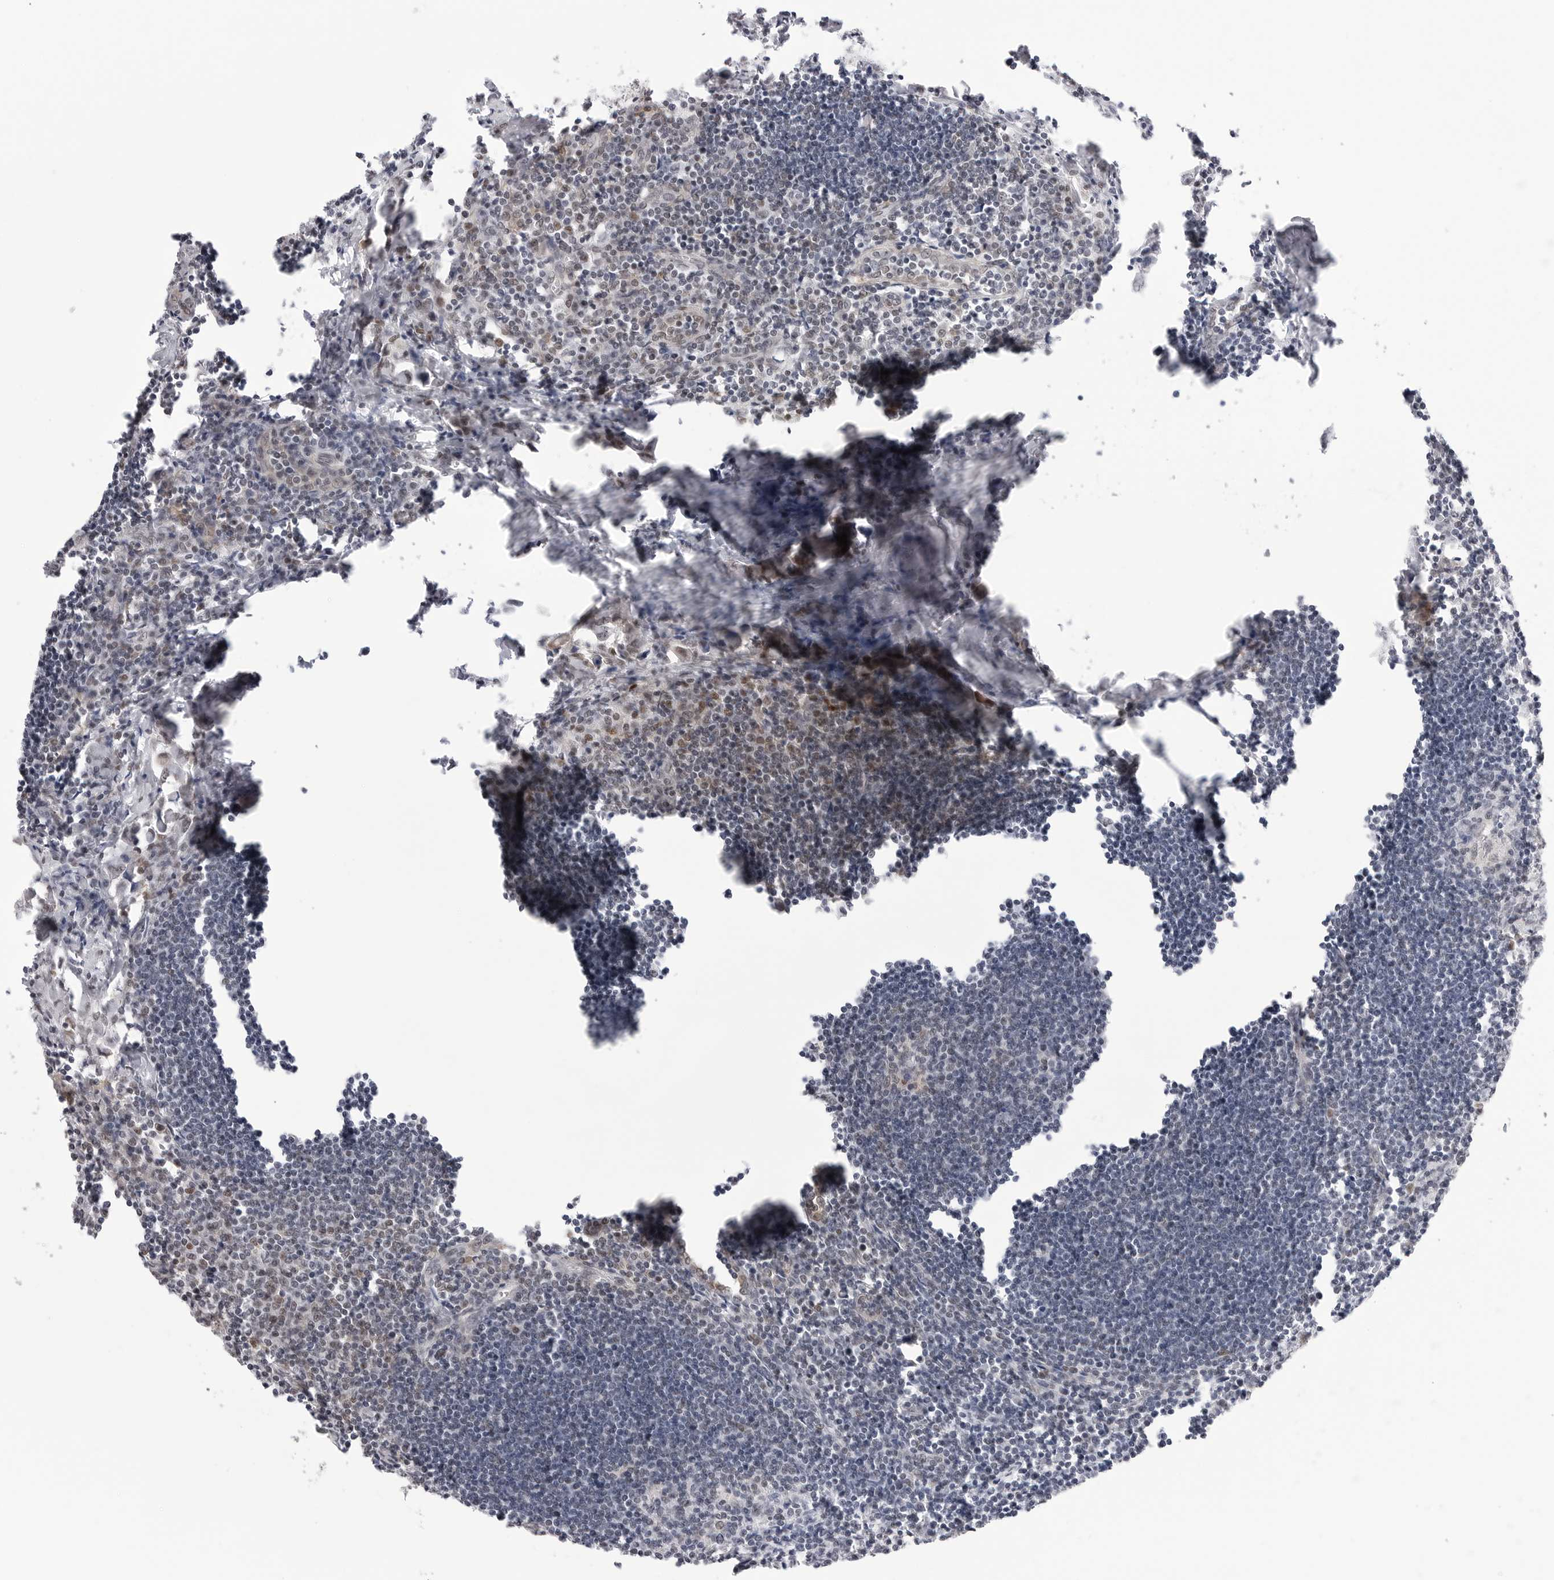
{"staining": {"intensity": "moderate", "quantity": "<25%", "location": "nuclear"}, "tissue": "lymph node", "cell_type": "Germinal center cells", "image_type": "normal", "snomed": [{"axis": "morphology", "description": "Normal tissue, NOS"}, {"axis": "morphology", "description": "Malignant melanoma, Metastatic site"}, {"axis": "topography", "description": "Lymph node"}], "caption": "Immunohistochemistry (IHC) histopathology image of normal human lymph node stained for a protein (brown), which shows low levels of moderate nuclear staining in about <25% of germinal center cells.", "gene": "C1orf162", "patient": {"sex": "male", "age": 41}}